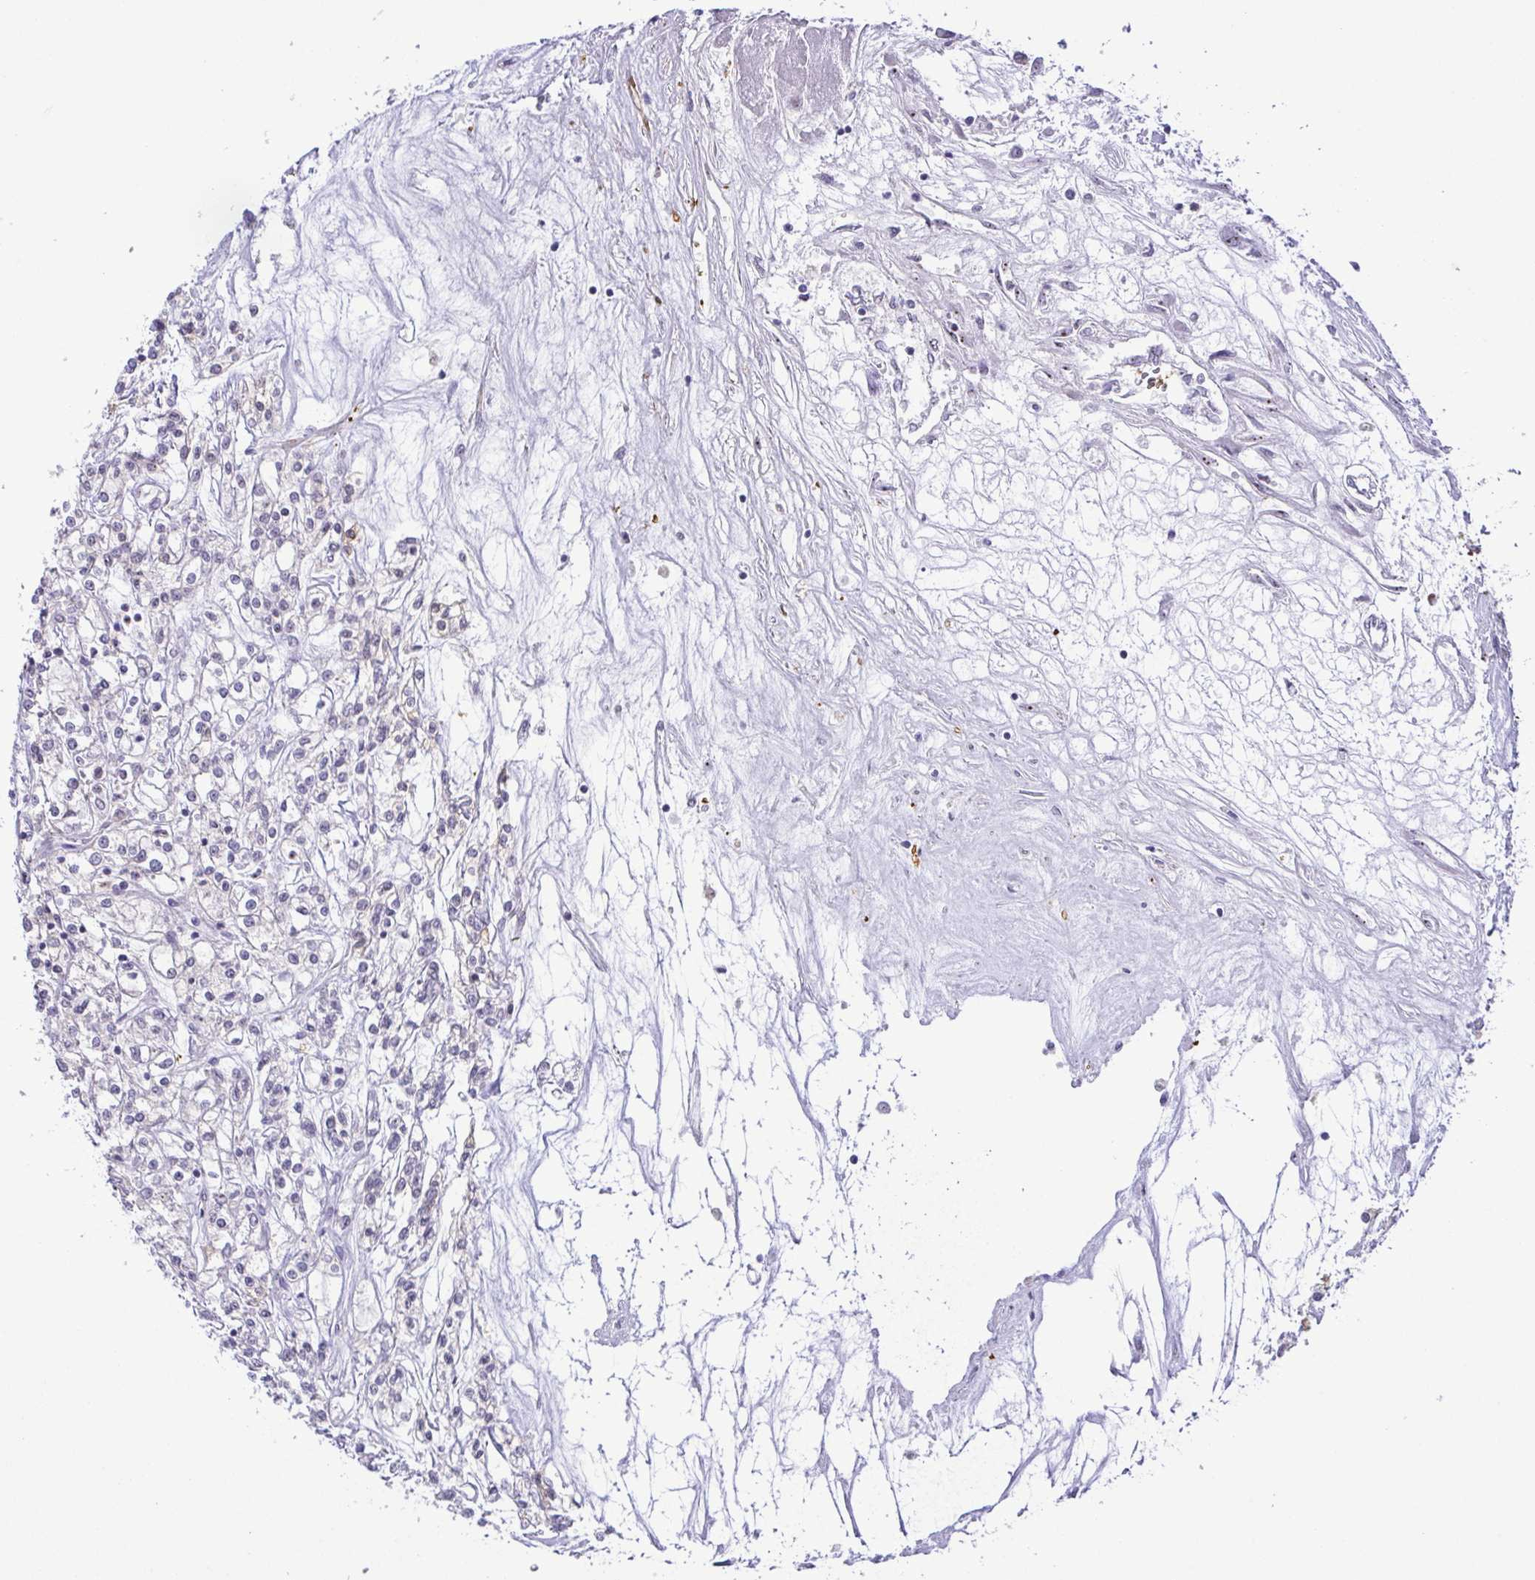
{"staining": {"intensity": "negative", "quantity": "none", "location": "none"}, "tissue": "renal cancer", "cell_type": "Tumor cells", "image_type": "cancer", "snomed": [{"axis": "morphology", "description": "Adenocarcinoma, NOS"}, {"axis": "topography", "description": "Kidney"}], "caption": "Tumor cells are negative for brown protein staining in renal cancer (adenocarcinoma).", "gene": "RSL24D1", "patient": {"sex": "female", "age": 59}}